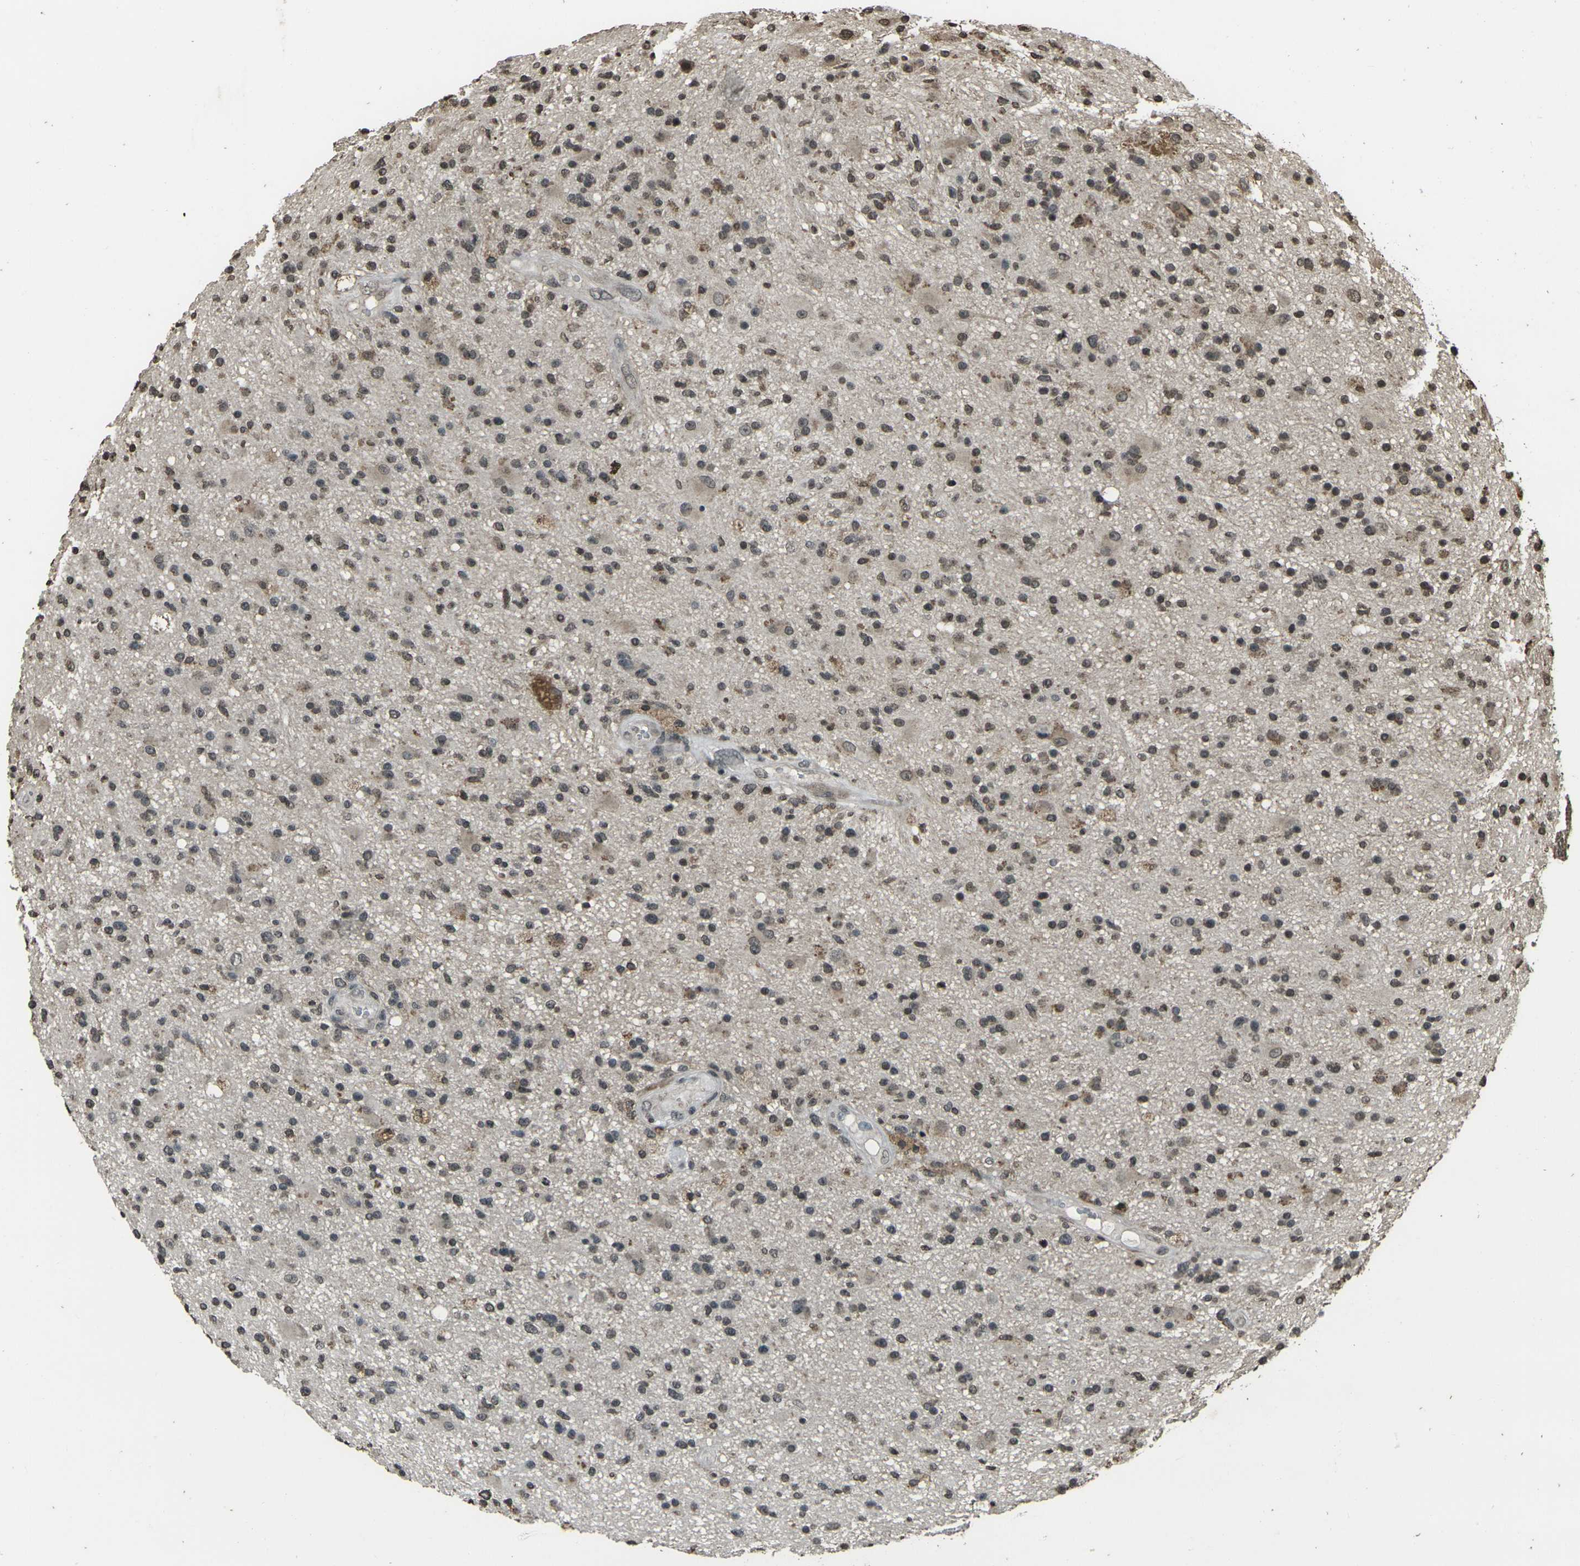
{"staining": {"intensity": "weak", "quantity": ">75%", "location": "nuclear"}, "tissue": "glioma", "cell_type": "Tumor cells", "image_type": "cancer", "snomed": [{"axis": "morphology", "description": "Glioma, malignant, High grade"}, {"axis": "topography", "description": "Brain"}], "caption": "The photomicrograph reveals staining of glioma, revealing weak nuclear protein staining (brown color) within tumor cells. (DAB = brown stain, brightfield microscopy at high magnification).", "gene": "PRPF8", "patient": {"sex": "male", "age": 33}}